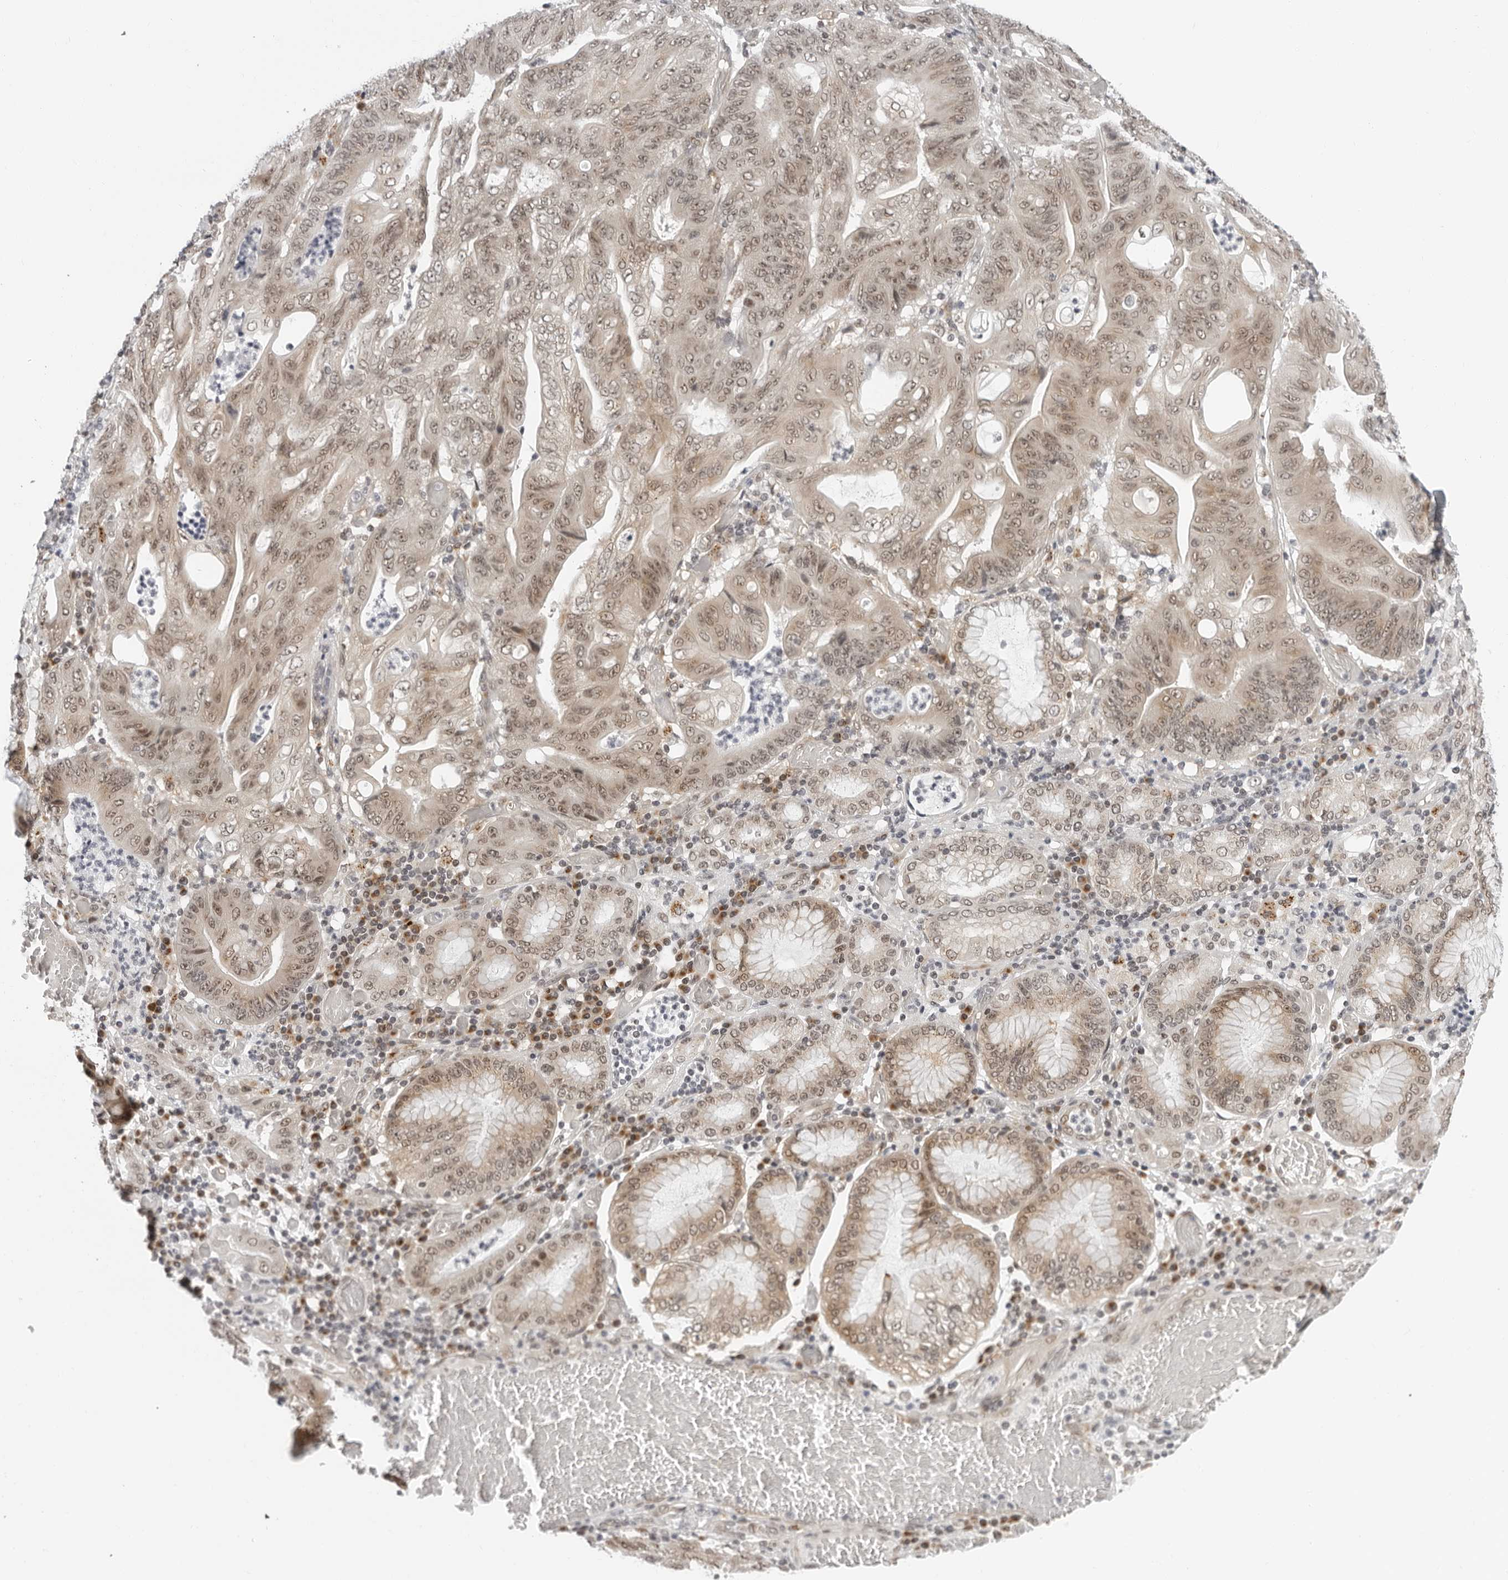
{"staining": {"intensity": "moderate", "quantity": ">75%", "location": "nuclear"}, "tissue": "stomach cancer", "cell_type": "Tumor cells", "image_type": "cancer", "snomed": [{"axis": "morphology", "description": "Adenocarcinoma, NOS"}, {"axis": "topography", "description": "Stomach"}], "caption": "DAB (3,3'-diaminobenzidine) immunohistochemical staining of human stomach adenocarcinoma displays moderate nuclear protein positivity in about >75% of tumor cells.", "gene": "TOX4", "patient": {"sex": "female", "age": 73}}